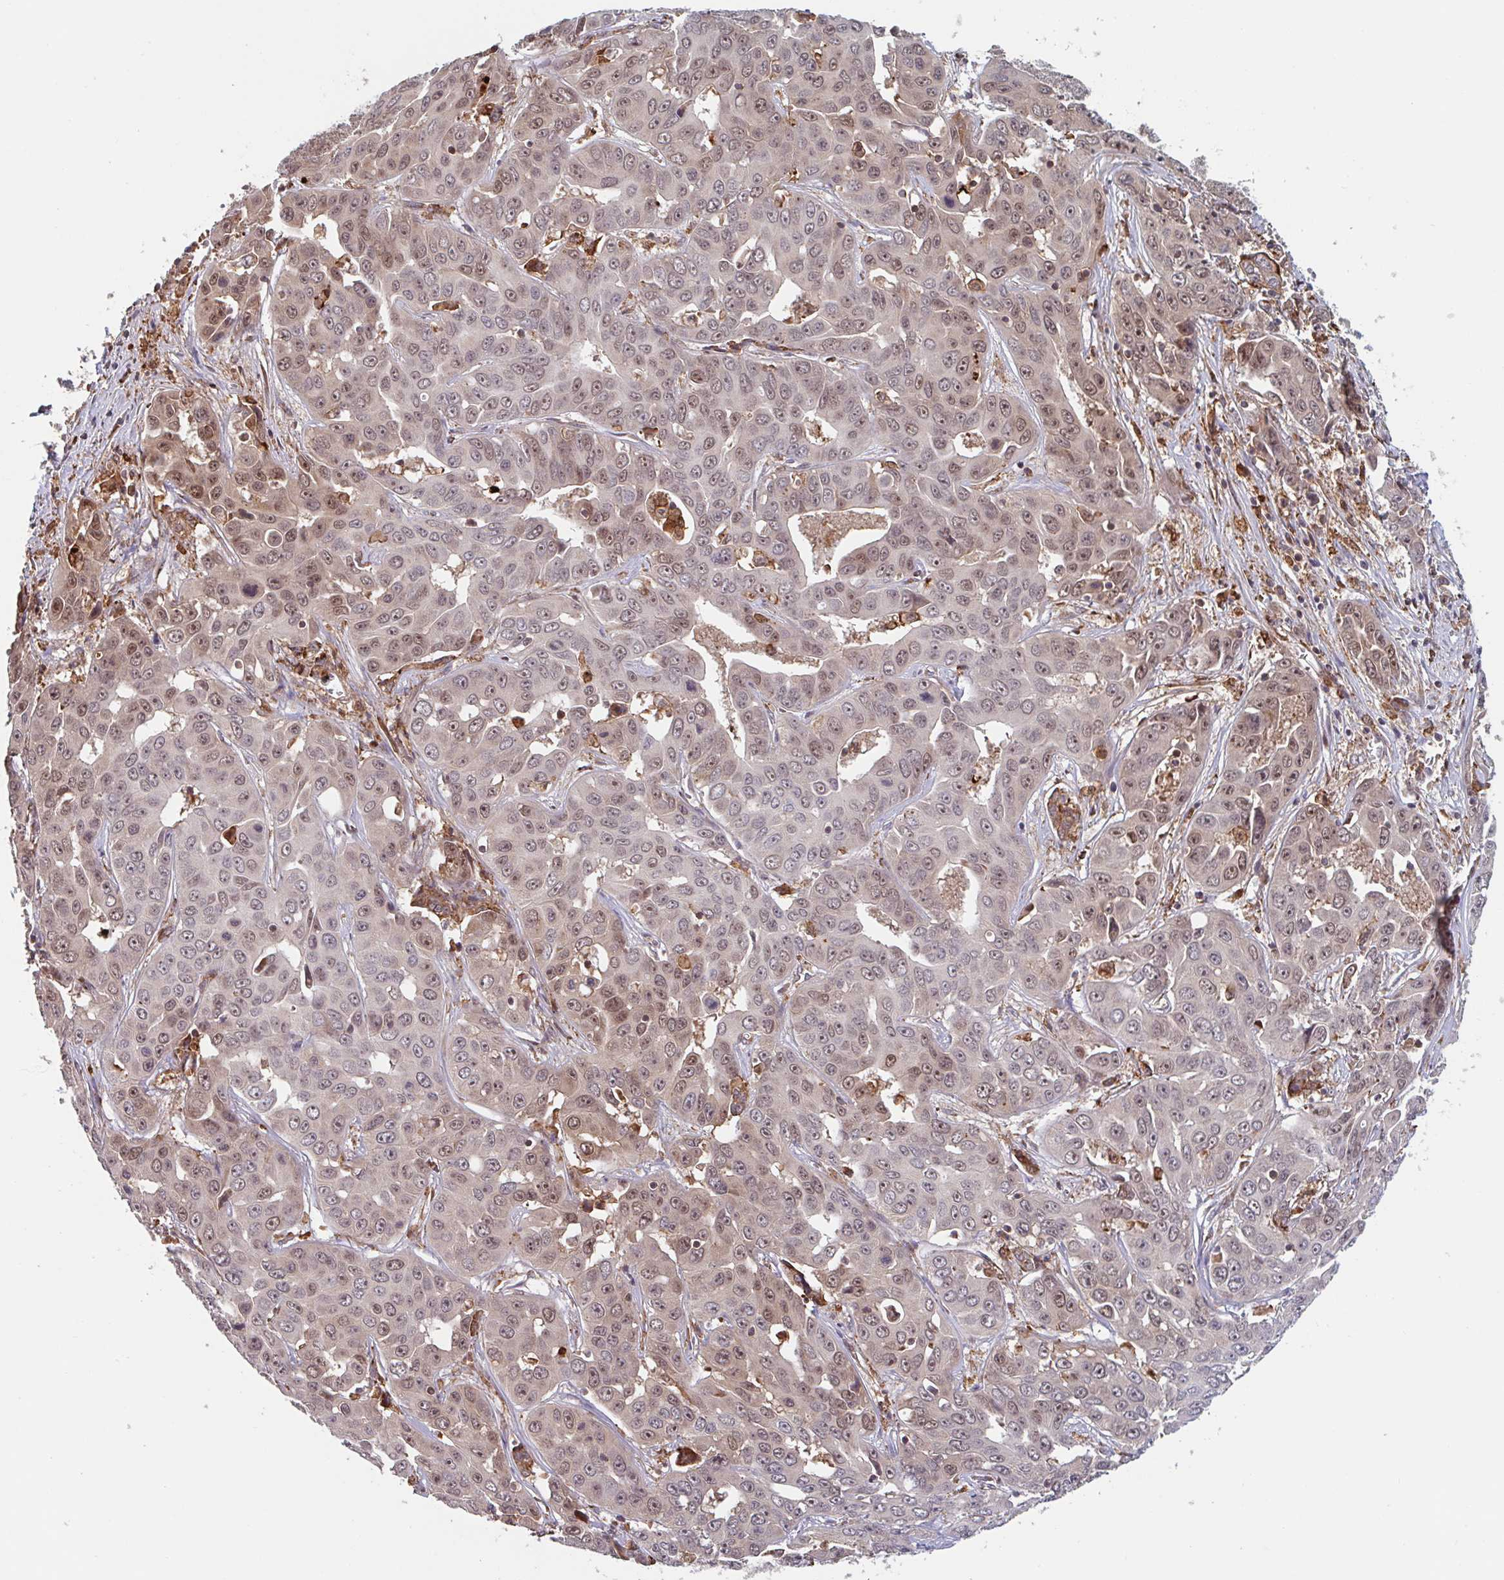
{"staining": {"intensity": "moderate", "quantity": "25%-75%", "location": "nuclear"}, "tissue": "liver cancer", "cell_type": "Tumor cells", "image_type": "cancer", "snomed": [{"axis": "morphology", "description": "Cholangiocarcinoma"}, {"axis": "topography", "description": "Liver"}], "caption": "Liver cancer (cholangiocarcinoma) stained for a protein displays moderate nuclear positivity in tumor cells.", "gene": "NUB1", "patient": {"sex": "female", "age": 52}}